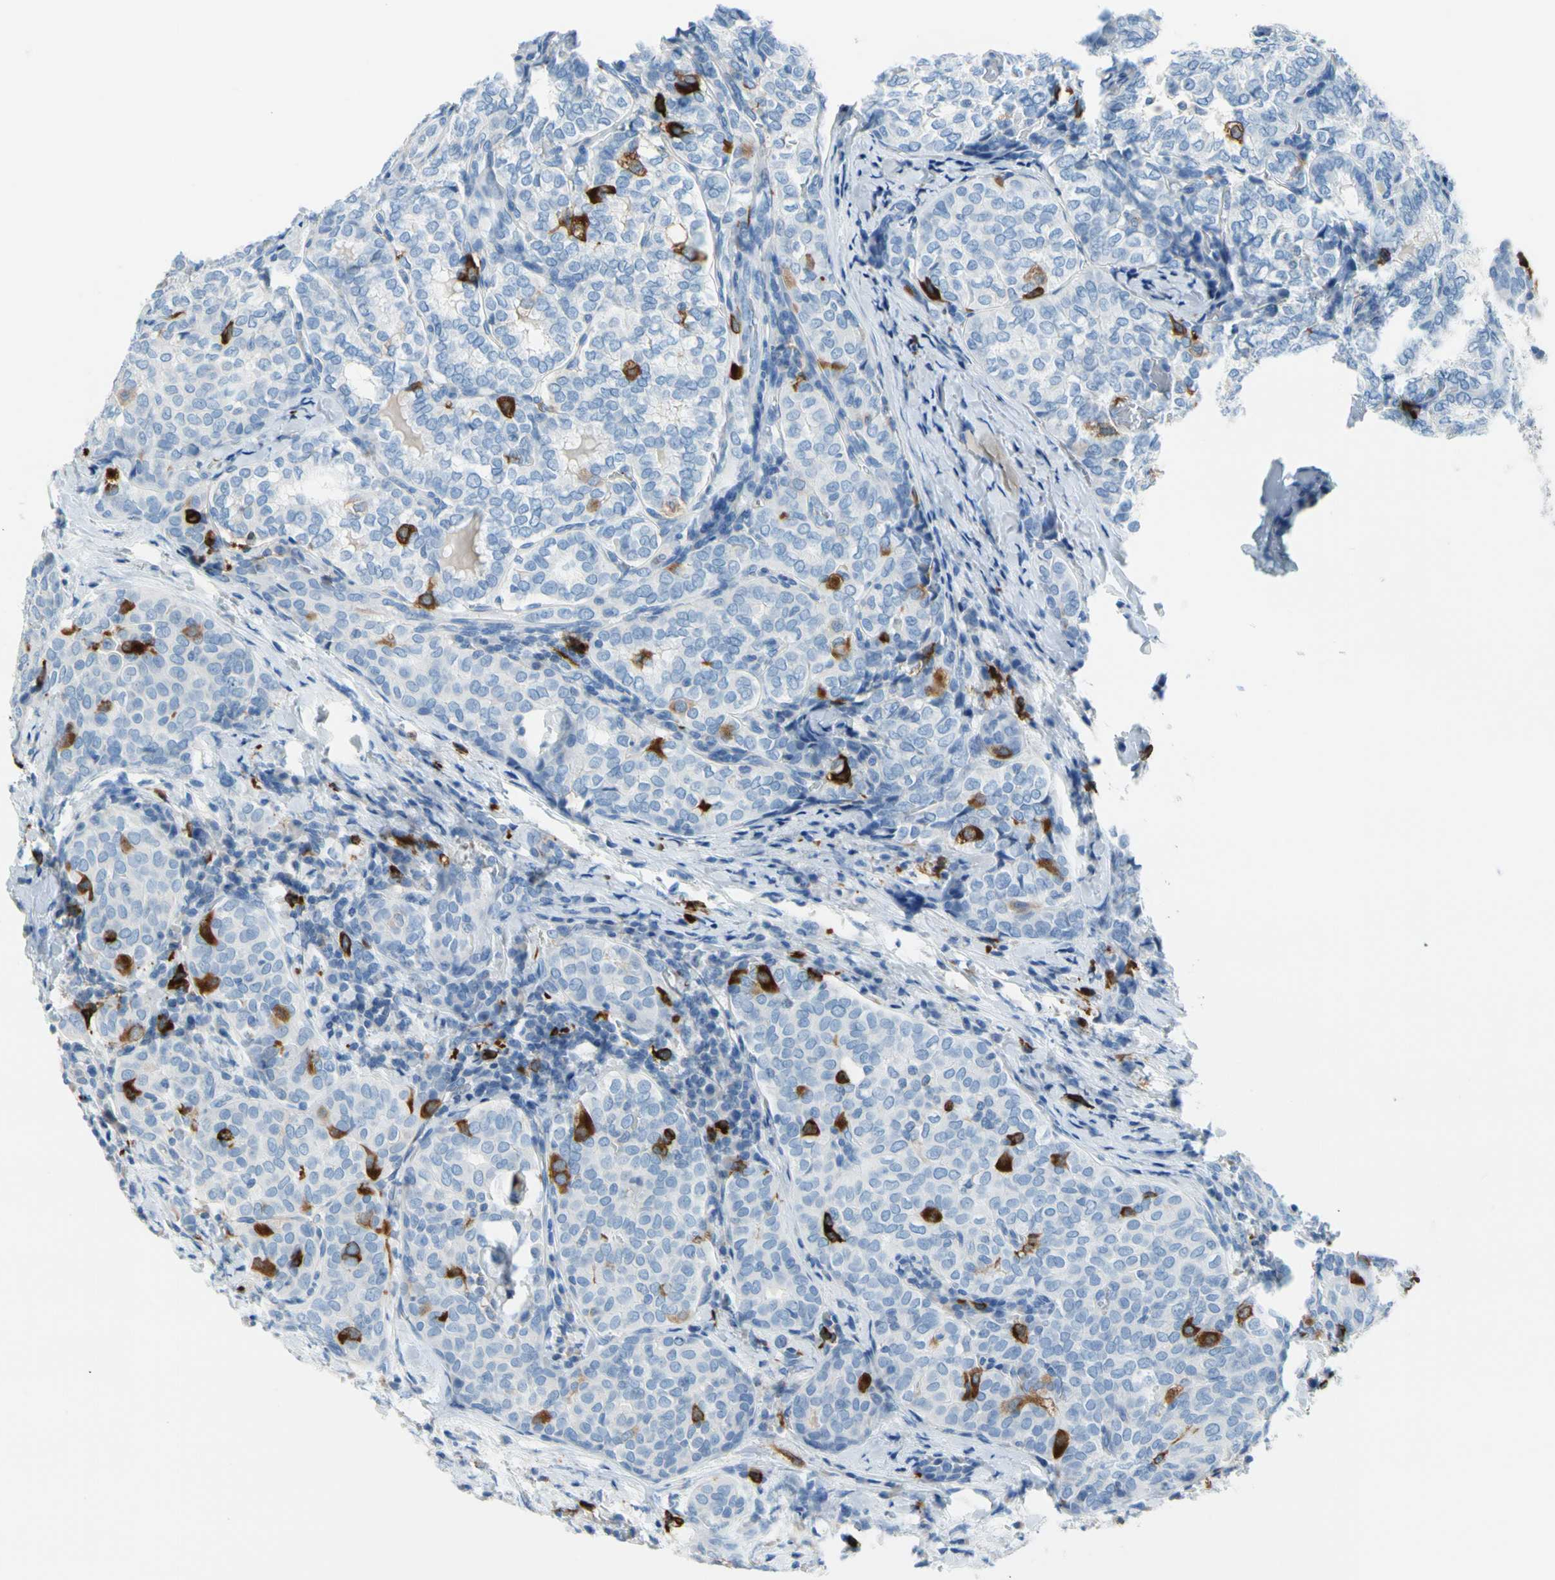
{"staining": {"intensity": "strong", "quantity": "<25%", "location": "cytoplasmic/membranous"}, "tissue": "thyroid cancer", "cell_type": "Tumor cells", "image_type": "cancer", "snomed": [{"axis": "morphology", "description": "Normal tissue, NOS"}, {"axis": "morphology", "description": "Papillary adenocarcinoma, NOS"}, {"axis": "topography", "description": "Thyroid gland"}], "caption": "Strong cytoplasmic/membranous positivity for a protein is identified in about <25% of tumor cells of thyroid cancer using IHC.", "gene": "TACC3", "patient": {"sex": "female", "age": 30}}